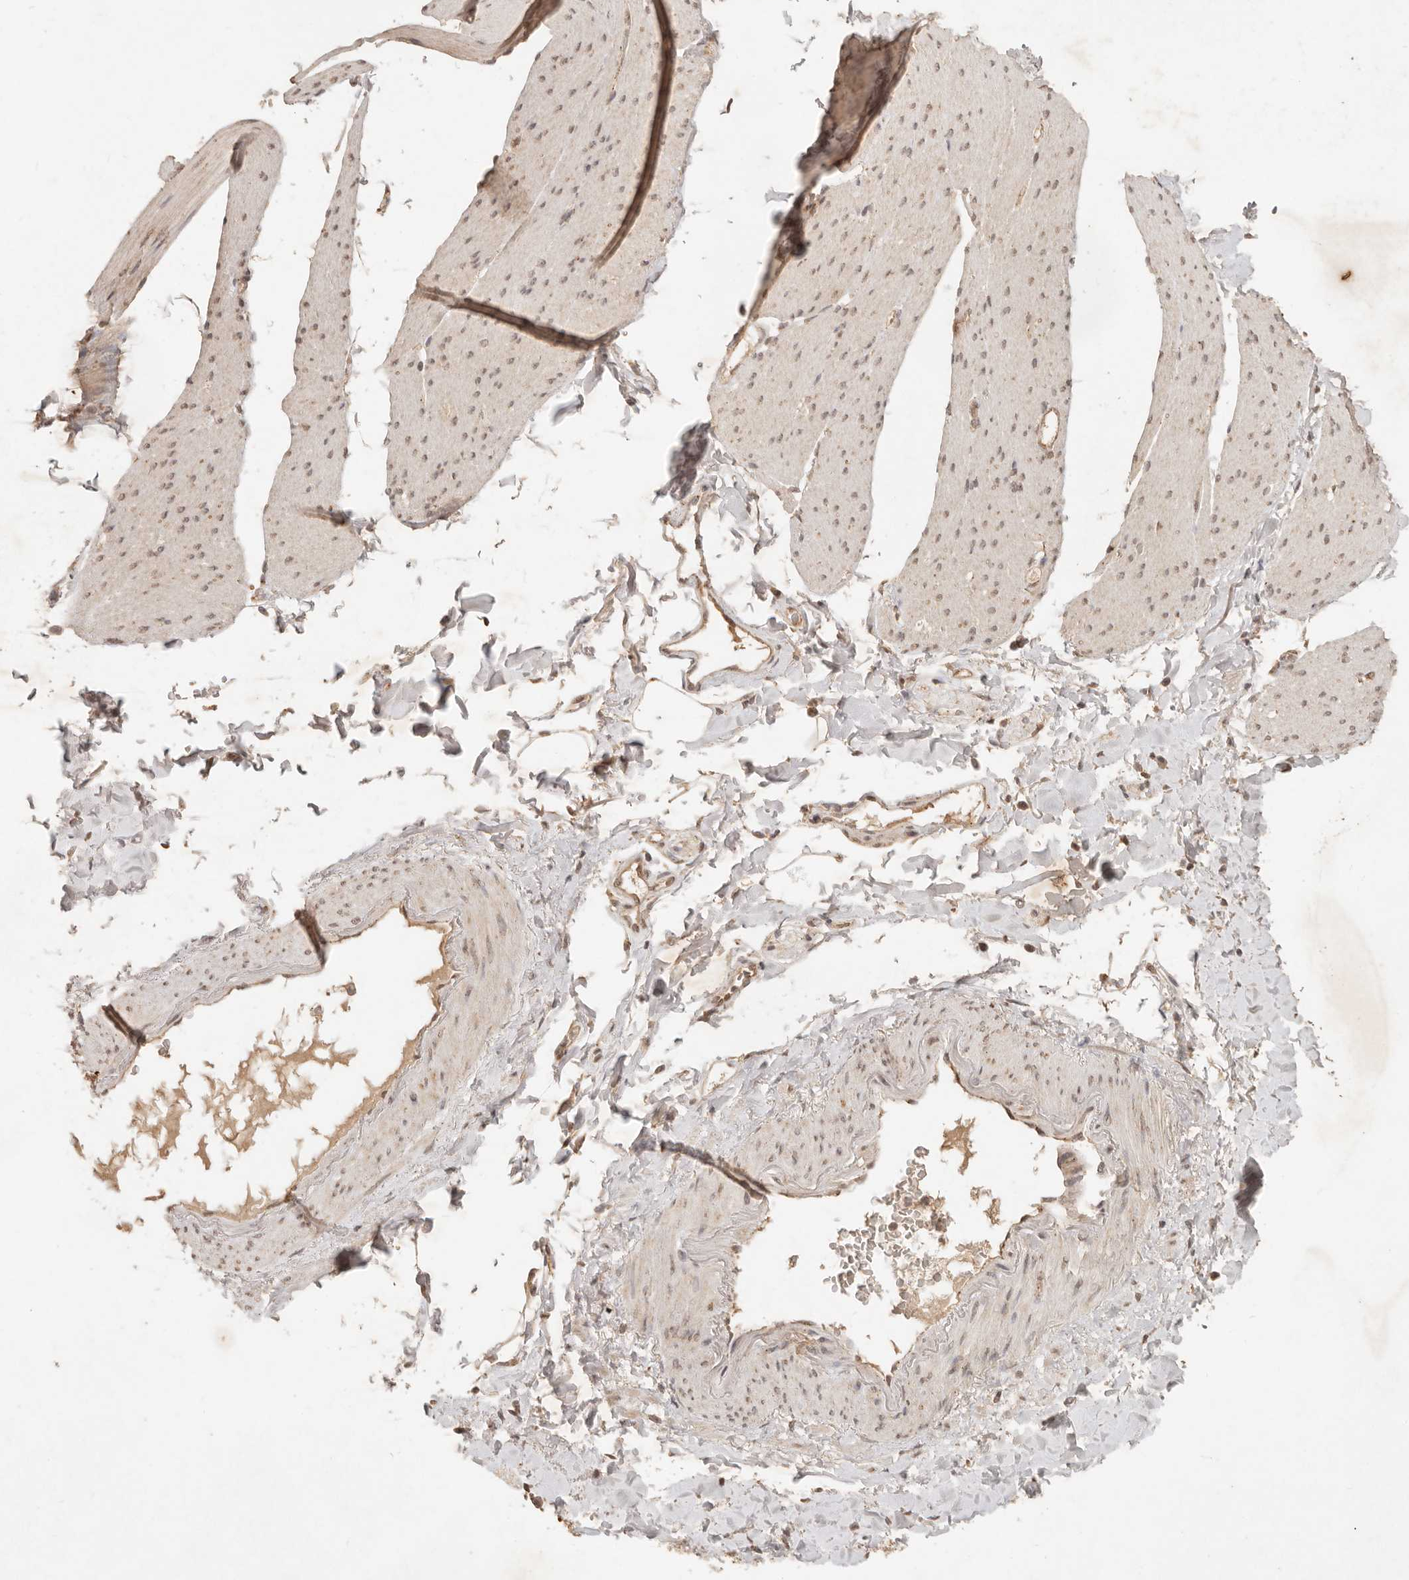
{"staining": {"intensity": "weak", "quantity": "25%-75%", "location": "cytoplasmic/membranous,nuclear"}, "tissue": "smooth muscle", "cell_type": "Smooth muscle cells", "image_type": "normal", "snomed": [{"axis": "morphology", "description": "Normal tissue, NOS"}, {"axis": "topography", "description": "Smooth muscle"}, {"axis": "topography", "description": "Small intestine"}], "caption": "Approximately 25%-75% of smooth muscle cells in benign human smooth muscle display weak cytoplasmic/membranous,nuclear protein expression as visualized by brown immunohistochemical staining.", "gene": "LMO4", "patient": {"sex": "female", "age": 84}}